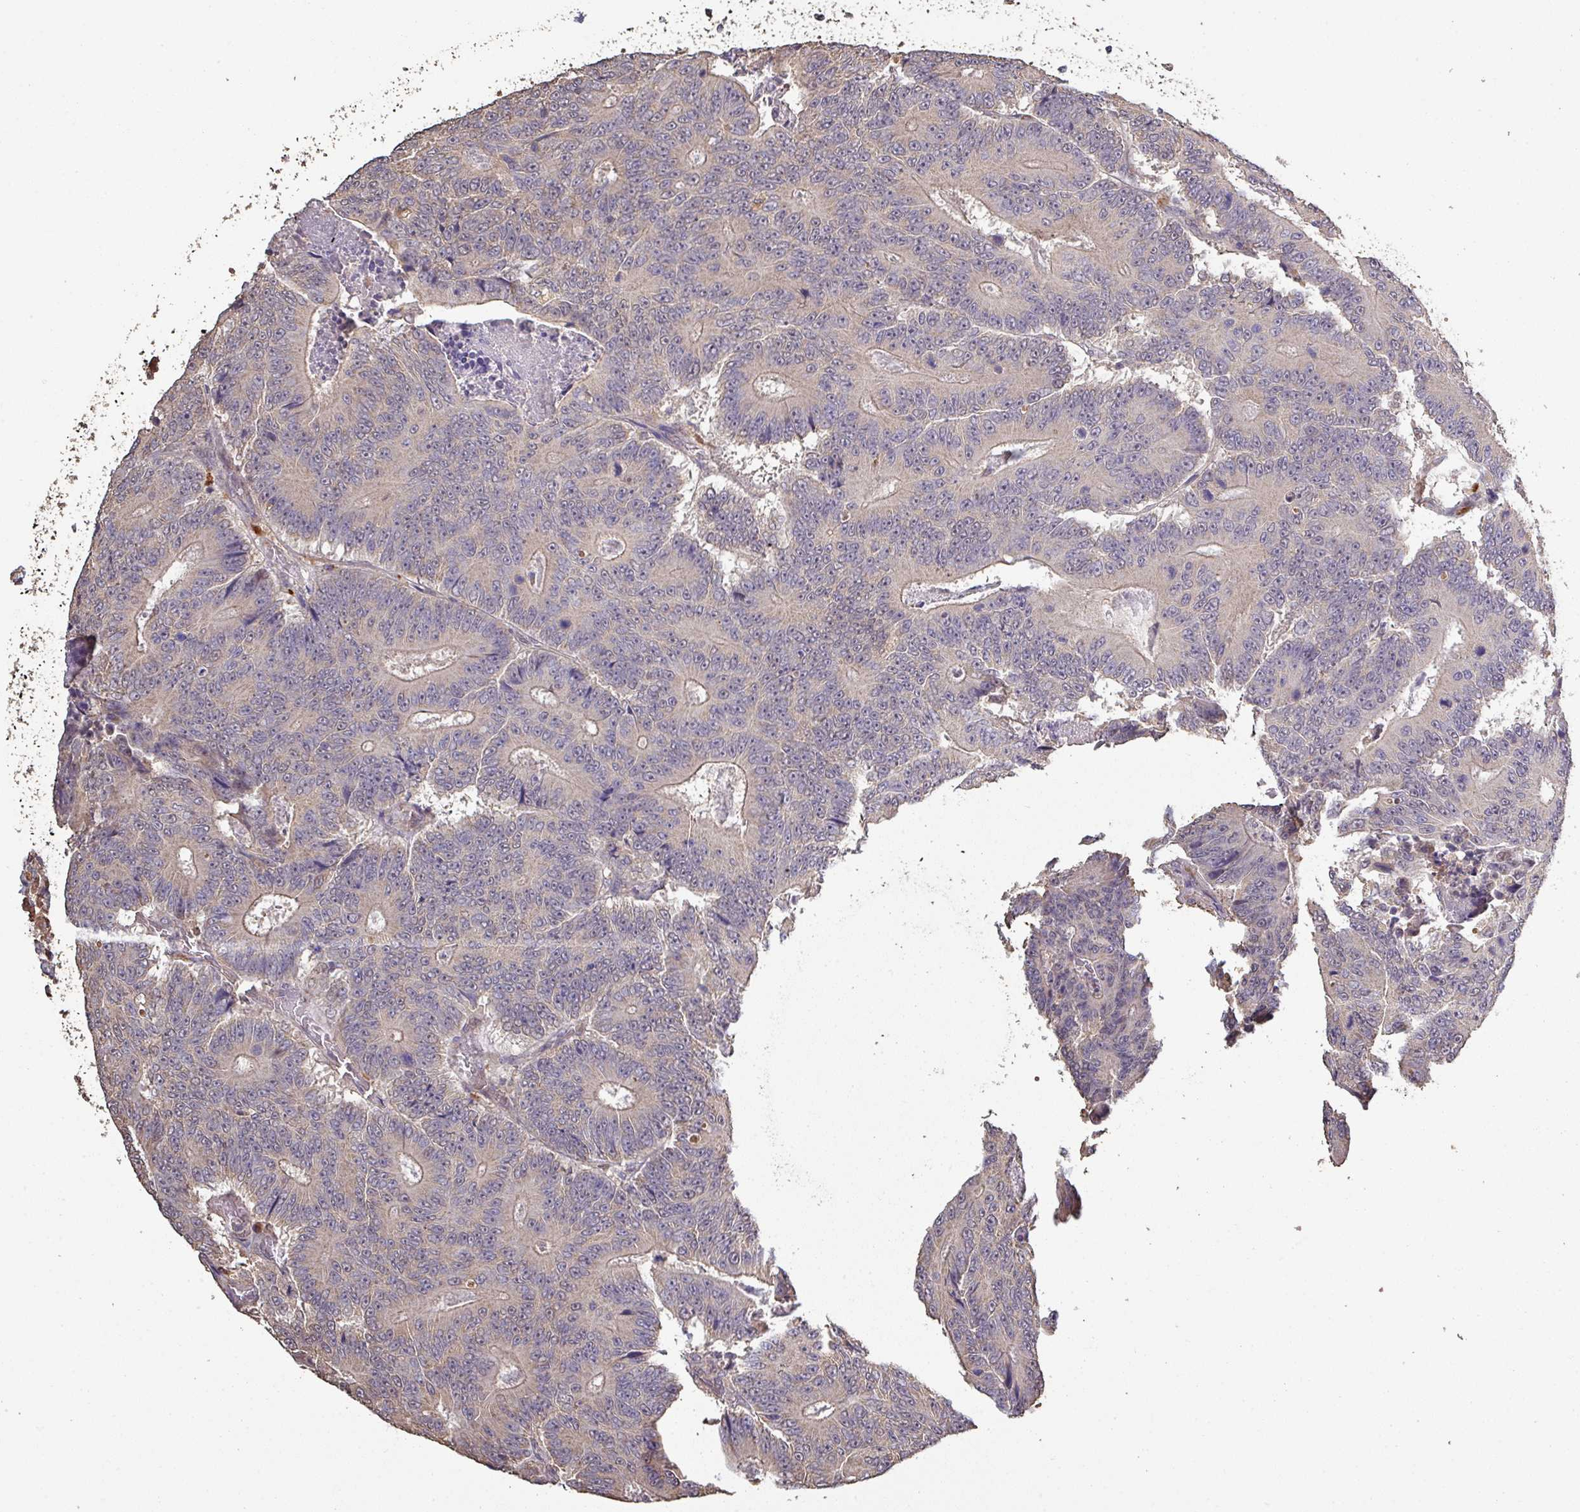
{"staining": {"intensity": "negative", "quantity": "none", "location": "none"}, "tissue": "colorectal cancer", "cell_type": "Tumor cells", "image_type": "cancer", "snomed": [{"axis": "morphology", "description": "Adenocarcinoma, NOS"}, {"axis": "topography", "description": "Colon"}], "caption": "A micrograph of colorectal adenocarcinoma stained for a protein exhibits no brown staining in tumor cells.", "gene": "ISLR", "patient": {"sex": "male", "age": 83}}